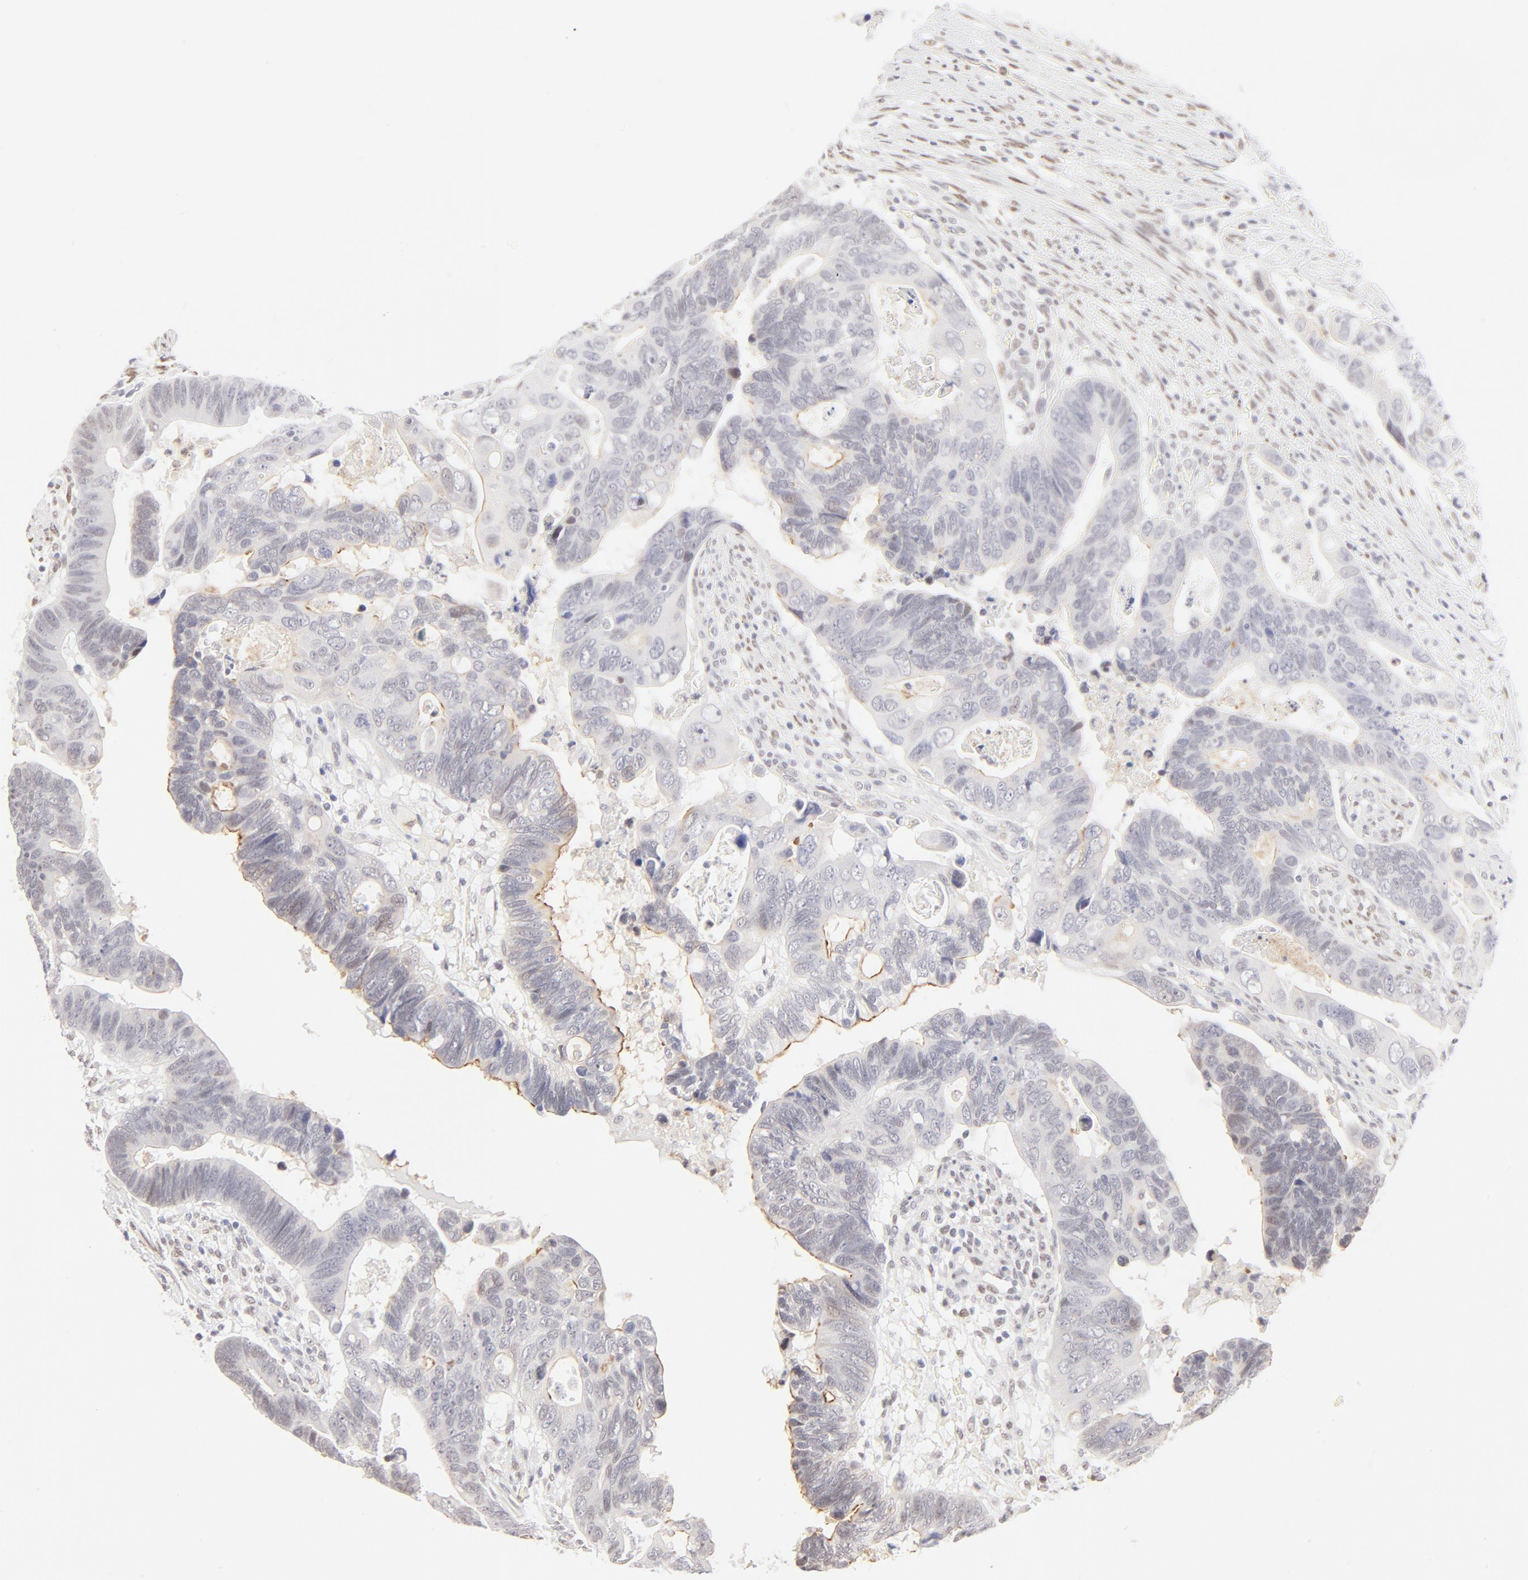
{"staining": {"intensity": "negative", "quantity": "none", "location": "none"}, "tissue": "colorectal cancer", "cell_type": "Tumor cells", "image_type": "cancer", "snomed": [{"axis": "morphology", "description": "Adenocarcinoma, NOS"}, {"axis": "topography", "description": "Rectum"}], "caption": "This is a micrograph of immunohistochemistry staining of colorectal adenocarcinoma, which shows no expression in tumor cells.", "gene": "PBX1", "patient": {"sex": "male", "age": 53}}